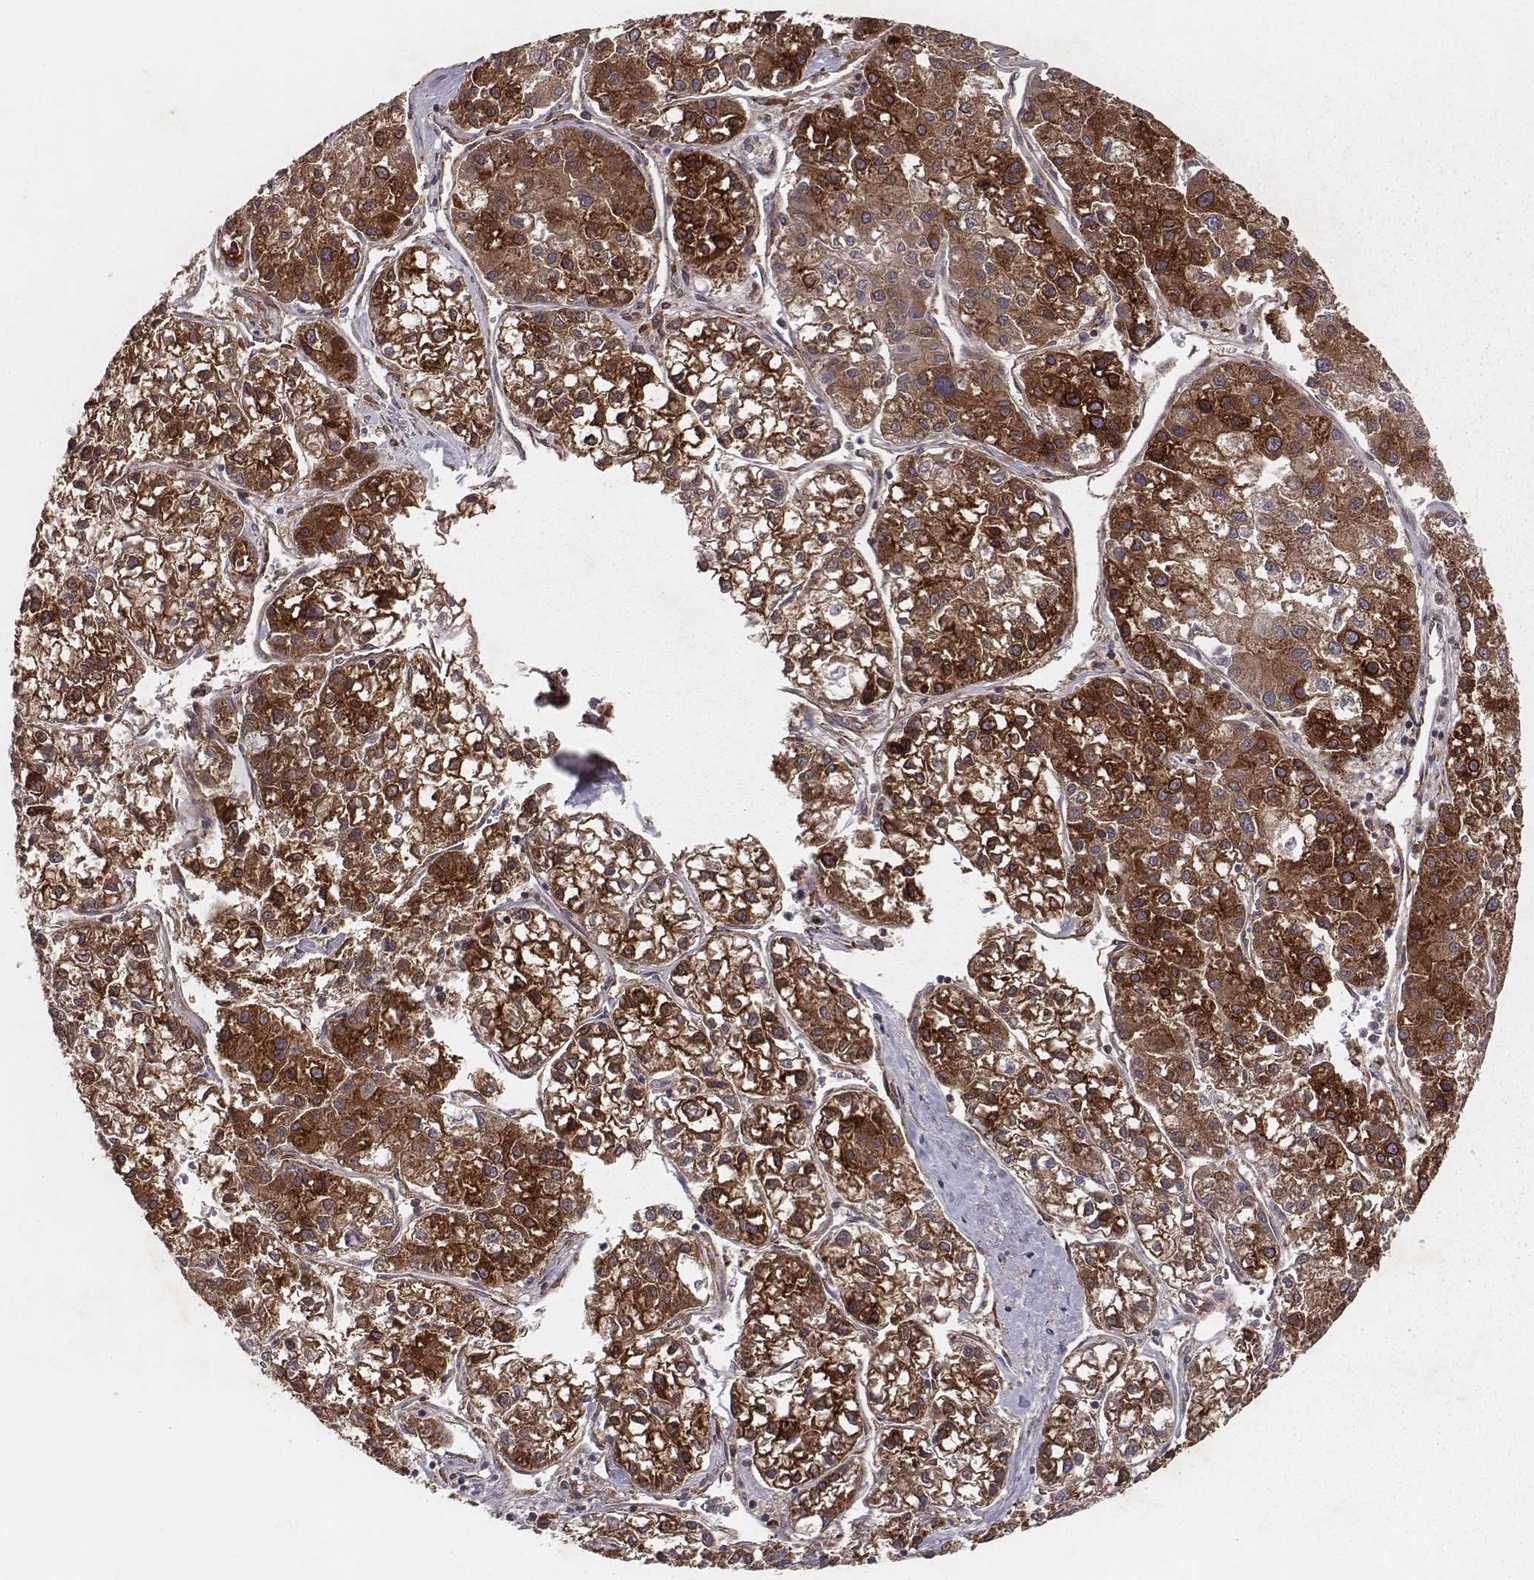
{"staining": {"intensity": "strong", "quantity": ">75%", "location": "cytoplasmic/membranous"}, "tissue": "liver cancer", "cell_type": "Tumor cells", "image_type": "cancer", "snomed": [{"axis": "morphology", "description": "Carcinoma, Hepatocellular, NOS"}, {"axis": "topography", "description": "Liver"}], "caption": "Strong cytoplasmic/membranous positivity is appreciated in about >75% of tumor cells in liver cancer (hepatocellular carcinoma). Using DAB (3,3'-diaminobenzidine) (brown) and hematoxylin (blue) stains, captured at high magnification using brightfield microscopy.", "gene": "TXLNA", "patient": {"sex": "male", "age": 73}}